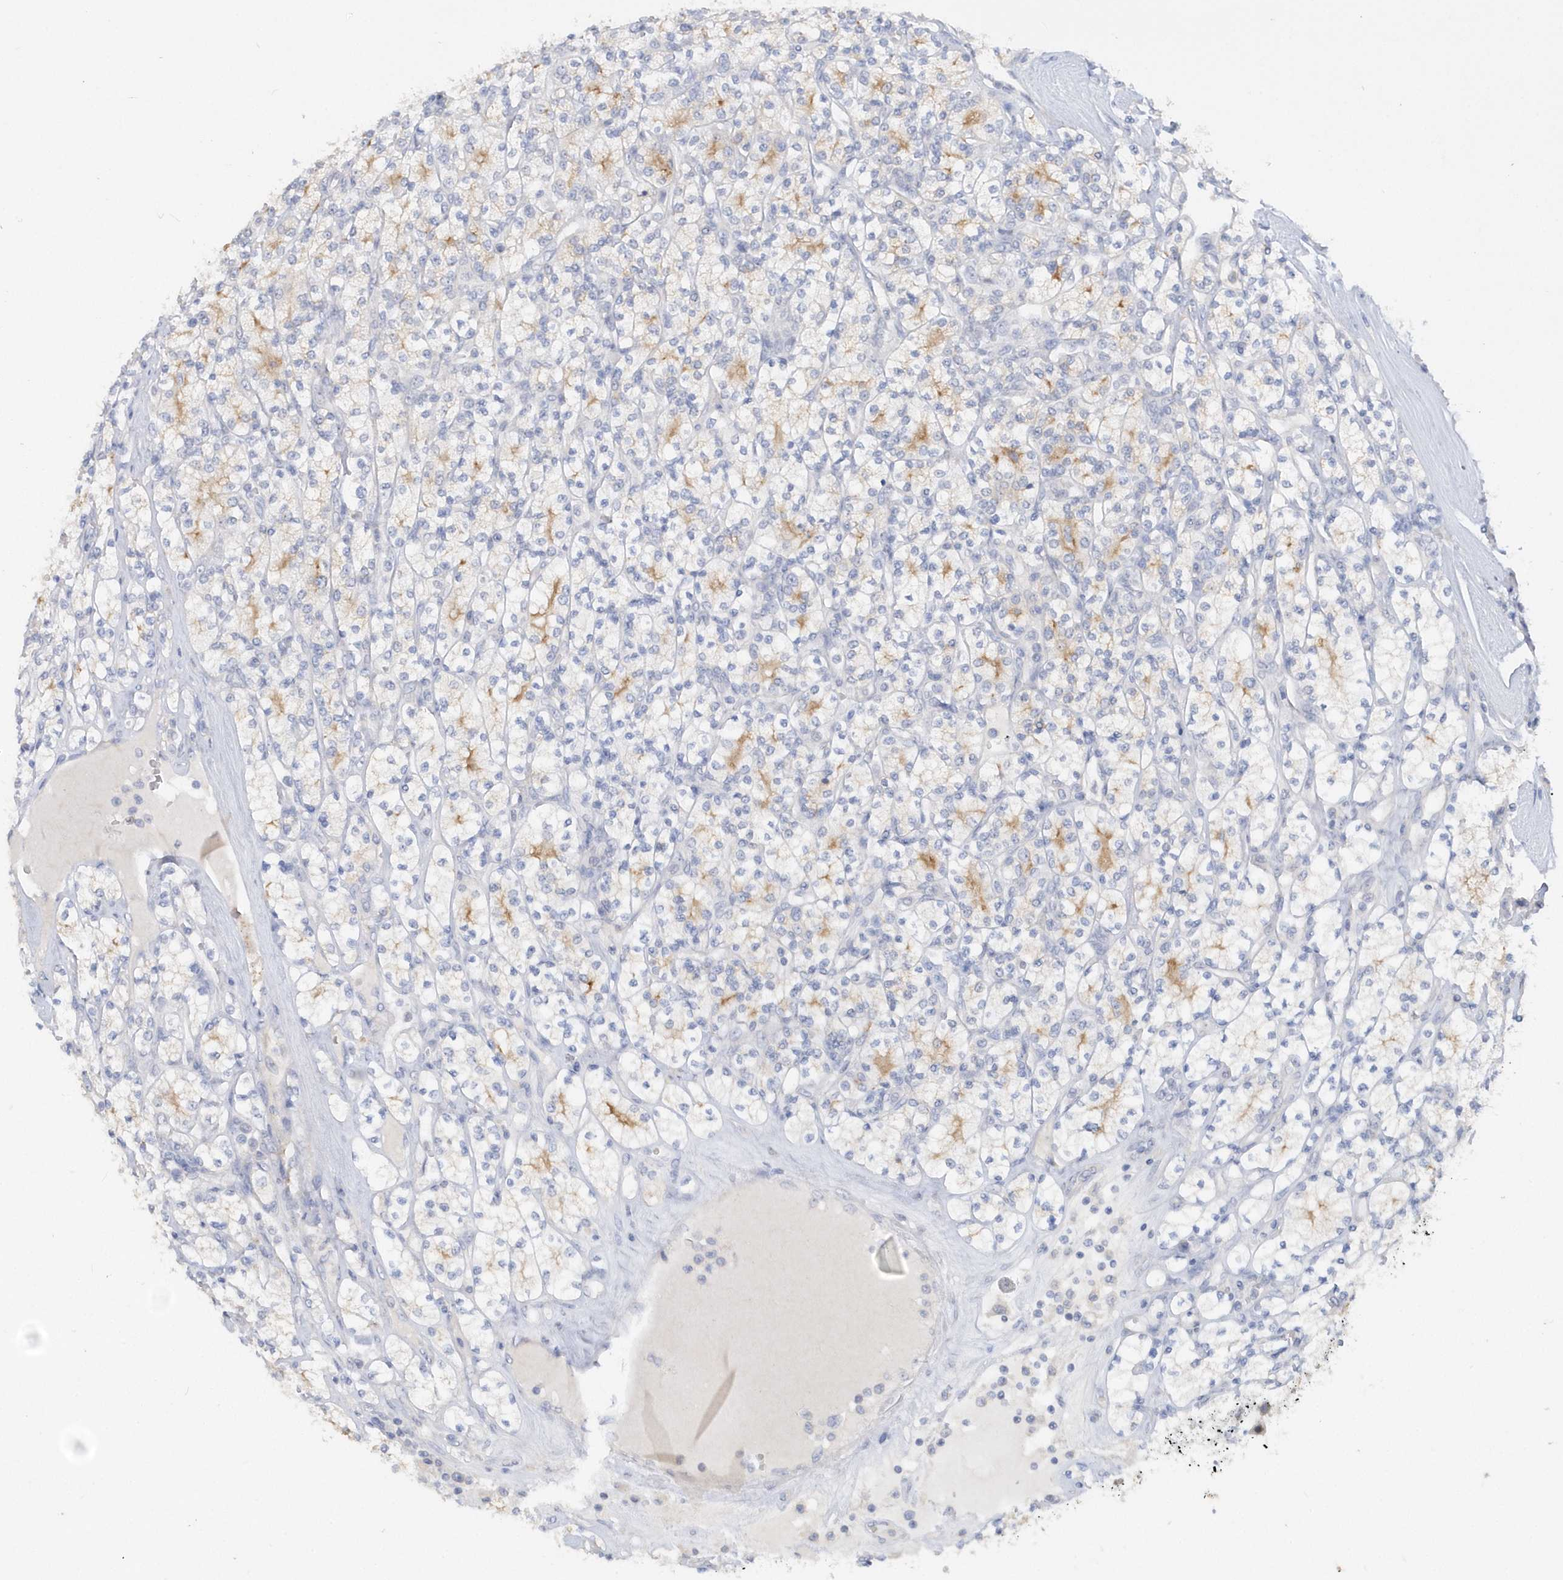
{"staining": {"intensity": "moderate", "quantity": "<25%", "location": "cytoplasmic/membranous"}, "tissue": "renal cancer", "cell_type": "Tumor cells", "image_type": "cancer", "snomed": [{"axis": "morphology", "description": "Adenocarcinoma, NOS"}, {"axis": "topography", "description": "Kidney"}], "caption": "Immunohistochemical staining of renal cancer (adenocarcinoma) exhibits low levels of moderate cytoplasmic/membranous staining in about <25% of tumor cells.", "gene": "RPE", "patient": {"sex": "male", "age": 77}}